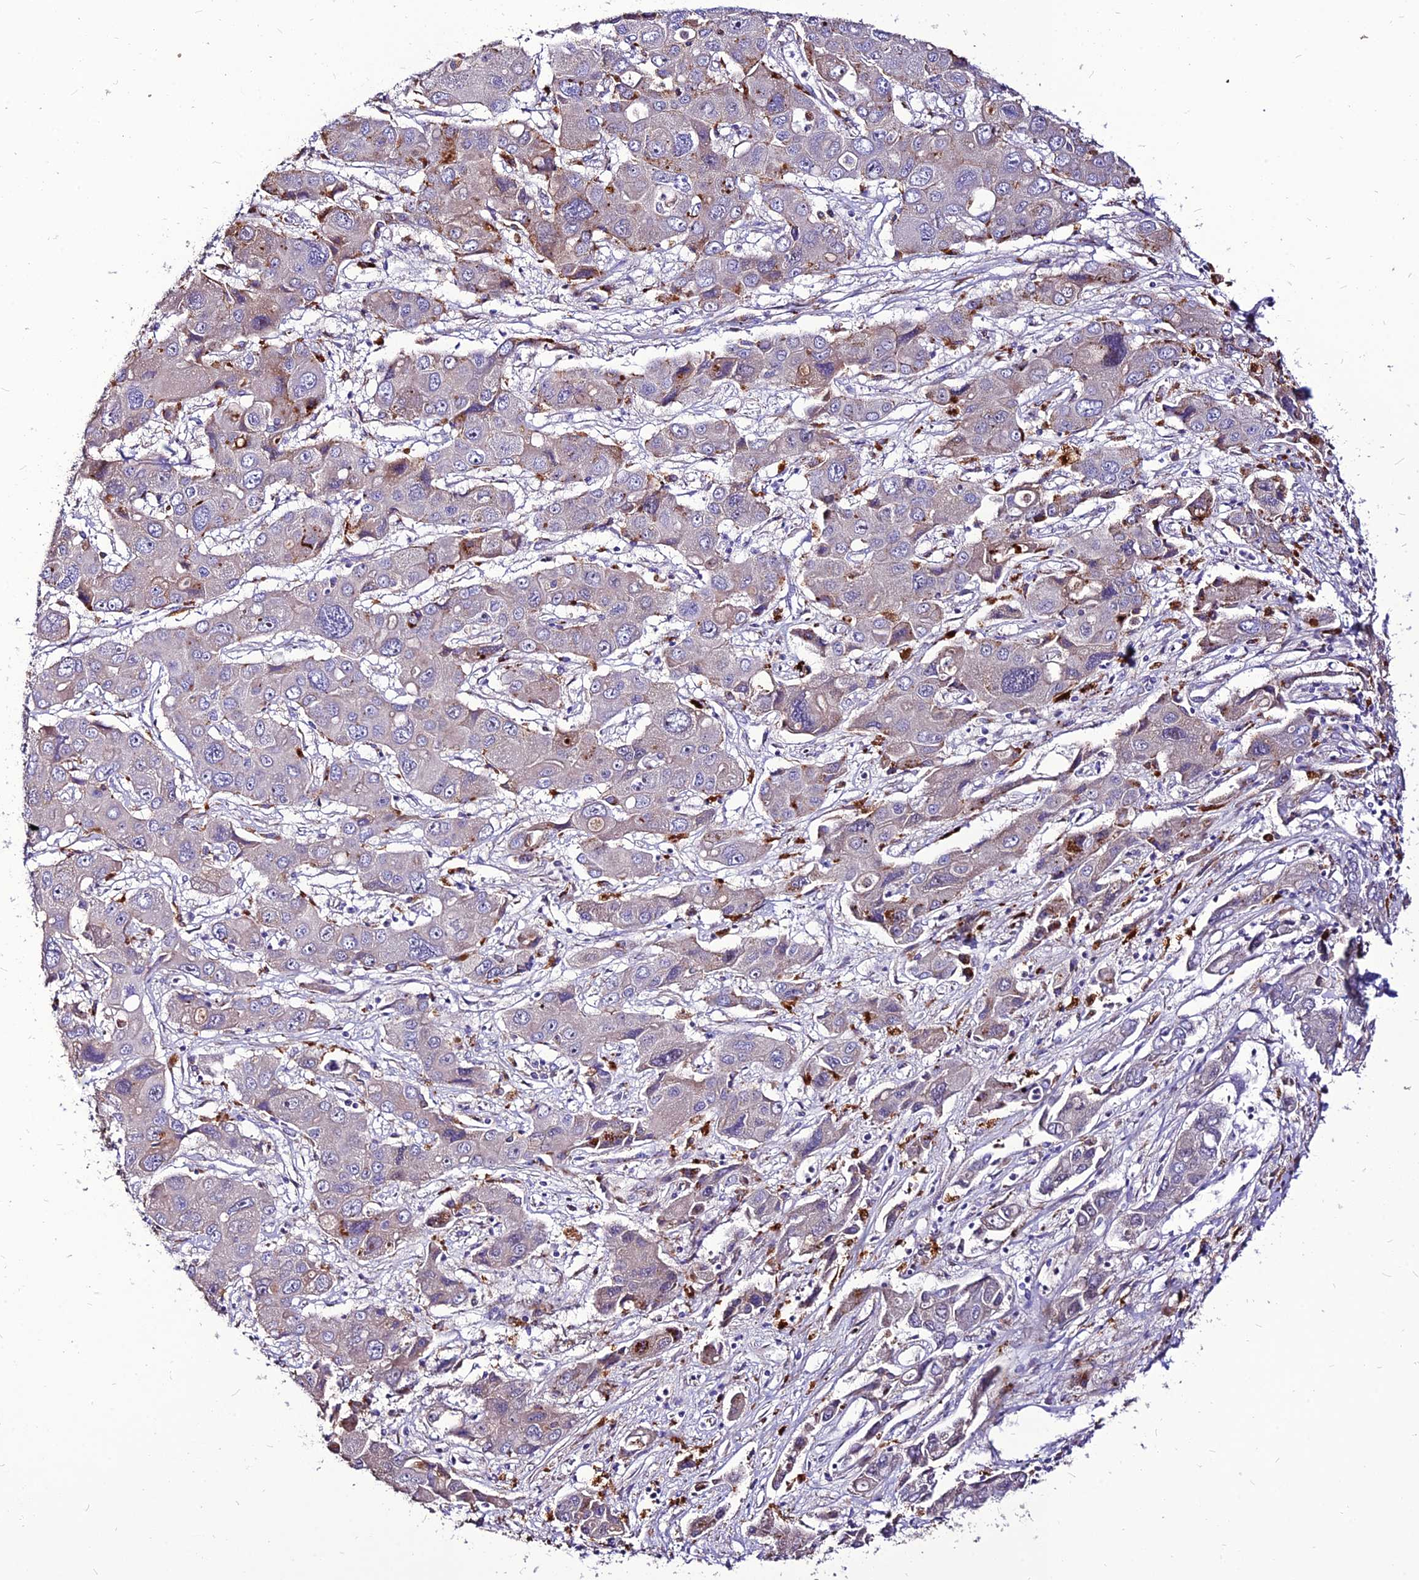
{"staining": {"intensity": "moderate", "quantity": "<25%", "location": "cytoplasmic/membranous"}, "tissue": "liver cancer", "cell_type": "Tumor cells", "image_type": "cancer", "snomed": [{"axis": "morphology", "description": "Cholangiocarcinoma"}, {"axis": "topography", "description": "Liver"}], "caption": "Immunohistochemical staining of liver cholangiocarcinoma shows moderate cytoplasmic/membranous protein positivity in approximately <25% of tumor cells.", "gene": "RIMOC1", "patient": {"sex": "male", "age": 67}}